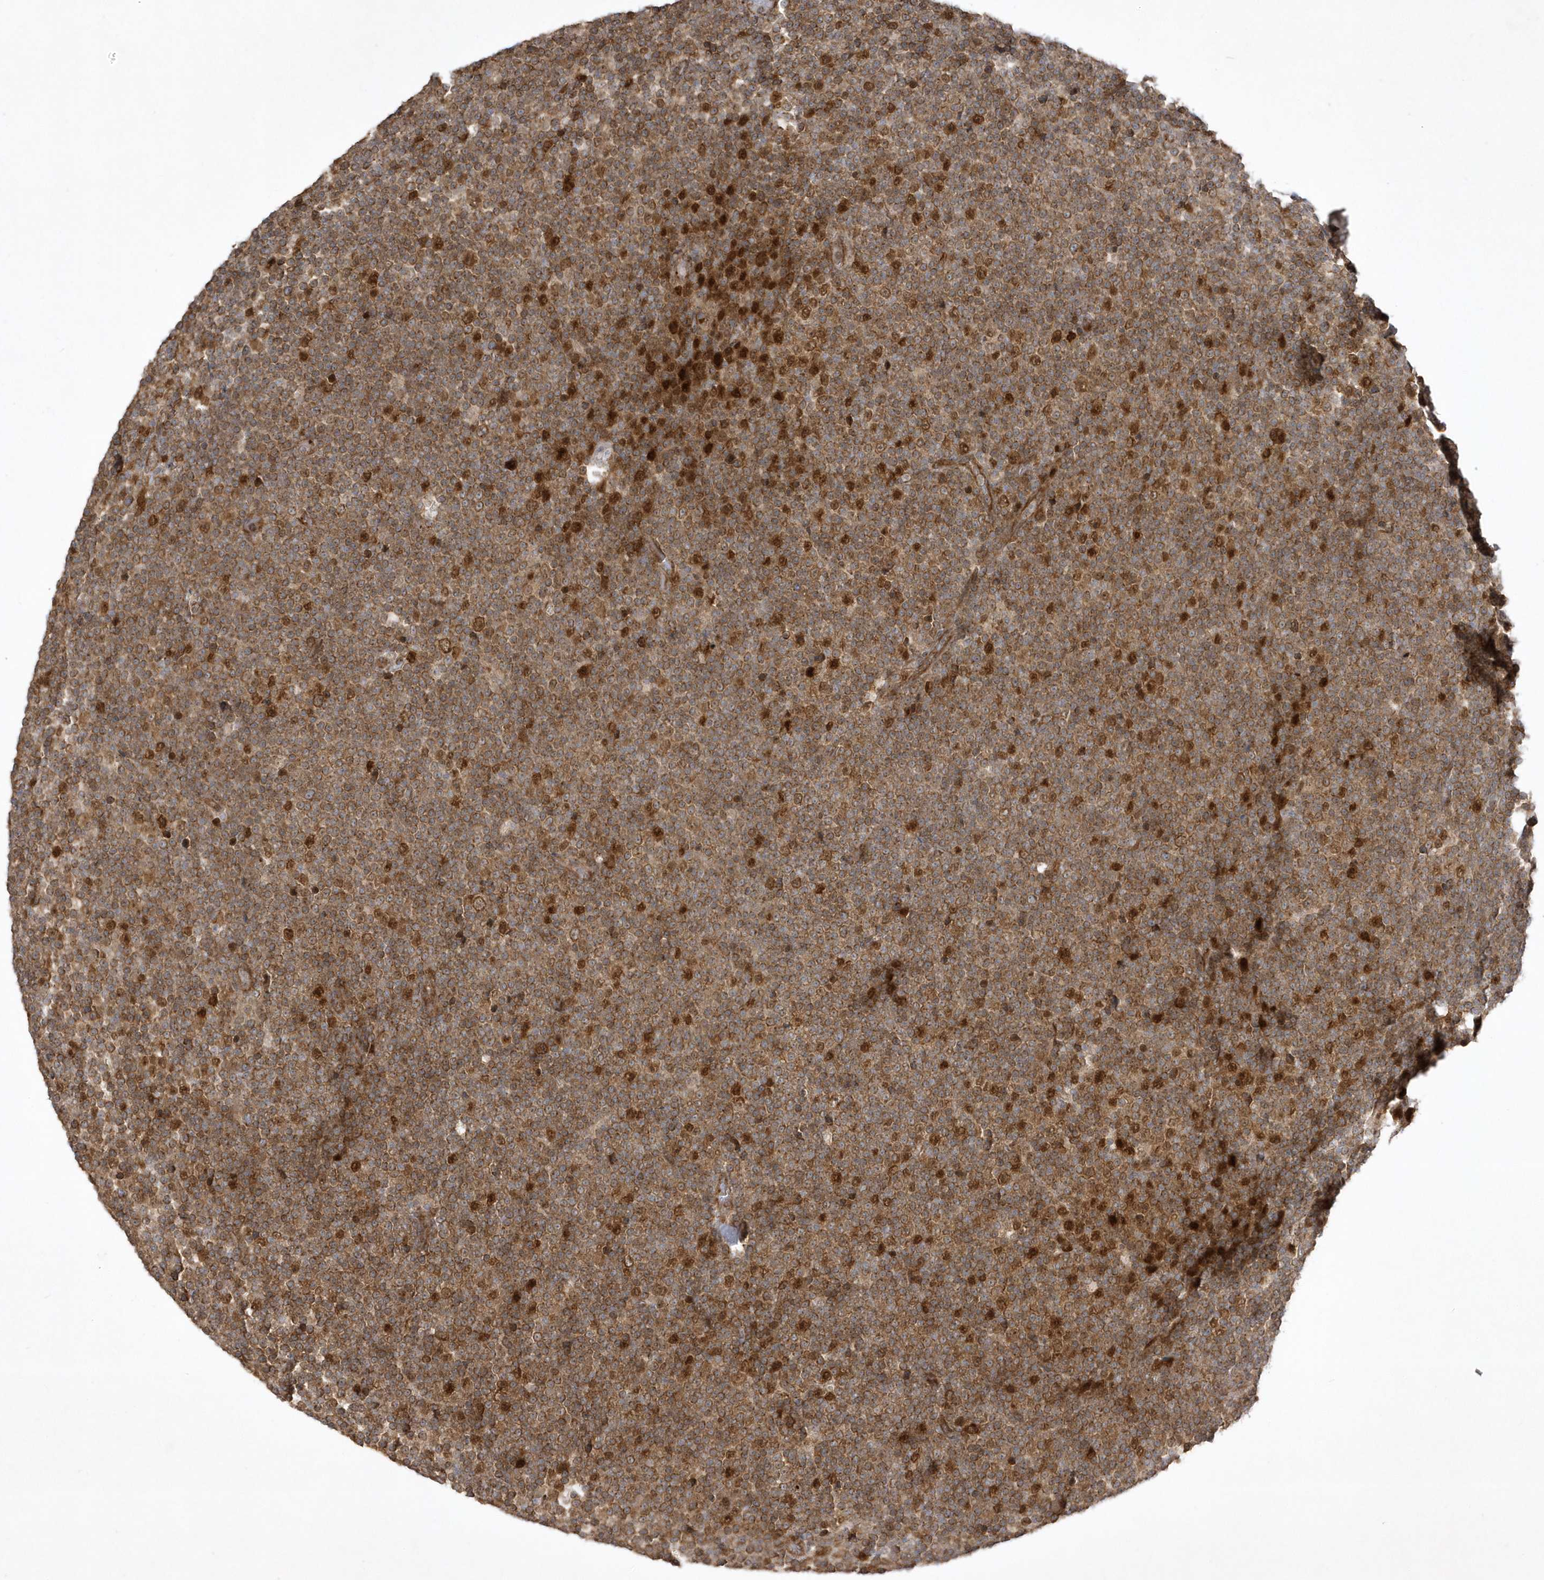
{"staining": {"intensity": "moderate", "quantity": ">75%", "location": "cytoplasmic/membranous"}, "tissue": "lymphoma", "cell_type": "Tumor cells", "image_type": "cancer", "snomed": [{"axis": "morphology", "description": "Malignant lymphoma, non-Hodgkin's type, Low grade"}, {"axis": "topography", "description": "Lymph node"}], "caption": "Approximately >75% of tumor cells in human malignant lymphoma, non-Hodgkin's type (low-grade) exhibit moderate cytoplasmic/membranous protein expression as visualized by brown immunohistochemical staining.", "gene": "NAF1", "patient": {"sex": "female", "age": 67}}